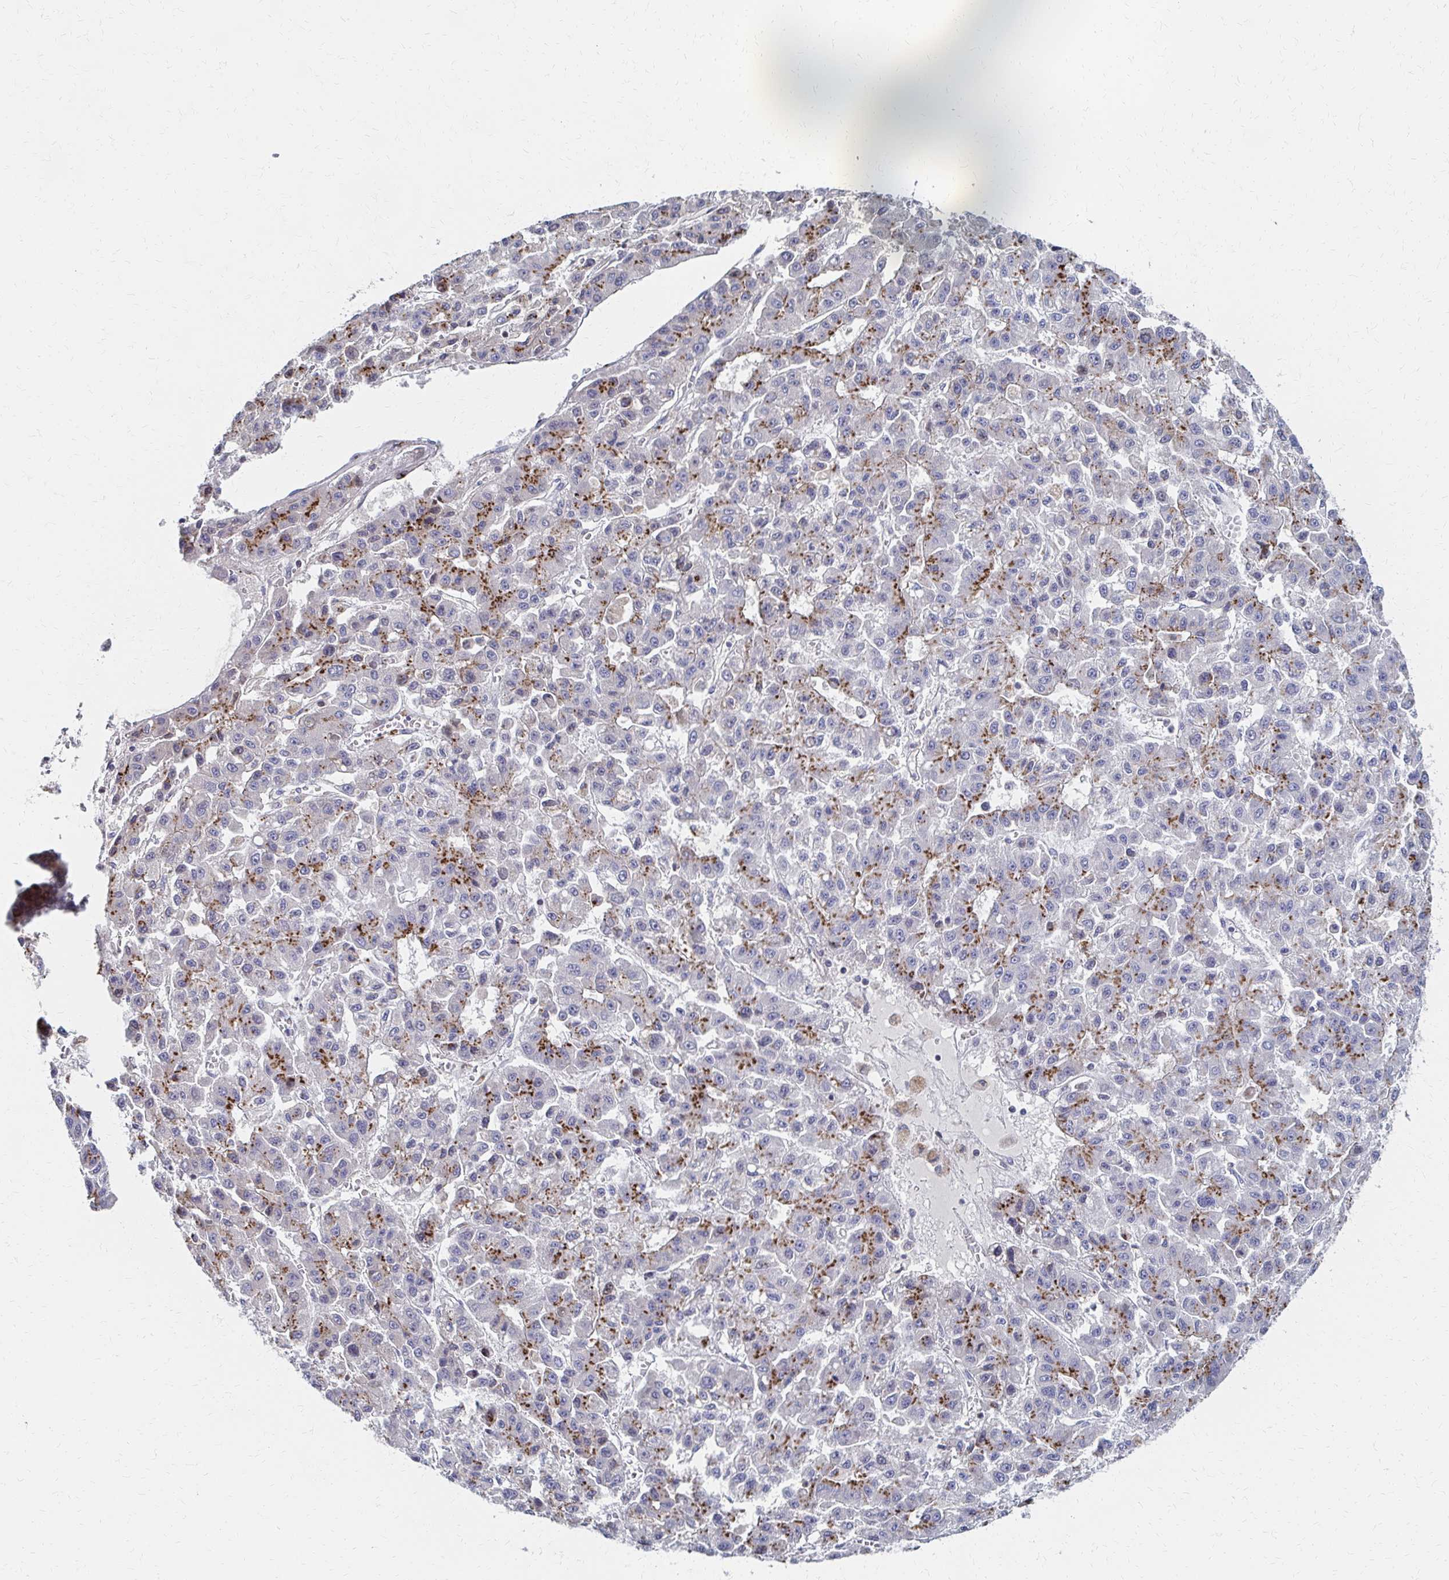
{"staining": {"intensity": "moderate", "quantity": "25%-75%", "location": "cytoplasmic/membranous"}, "tissue": "liver cancer", "cell_type": "Tumor cells", "image_type": "cancer", "snomed": [{"axis": "morphology", "description": "Carcinoma, Hepatocellular, NOS"}, {"axis": "topography", "description": "Liver"}], "caption": "Brown immunohistochemical staining in human liver cancer exhibits moderate cytoplasmic/membranous expression in approximately 25%-75% of tumor cells.", "gene": "MAN1A1", "patient": {"sex": "male", "age": 70}}